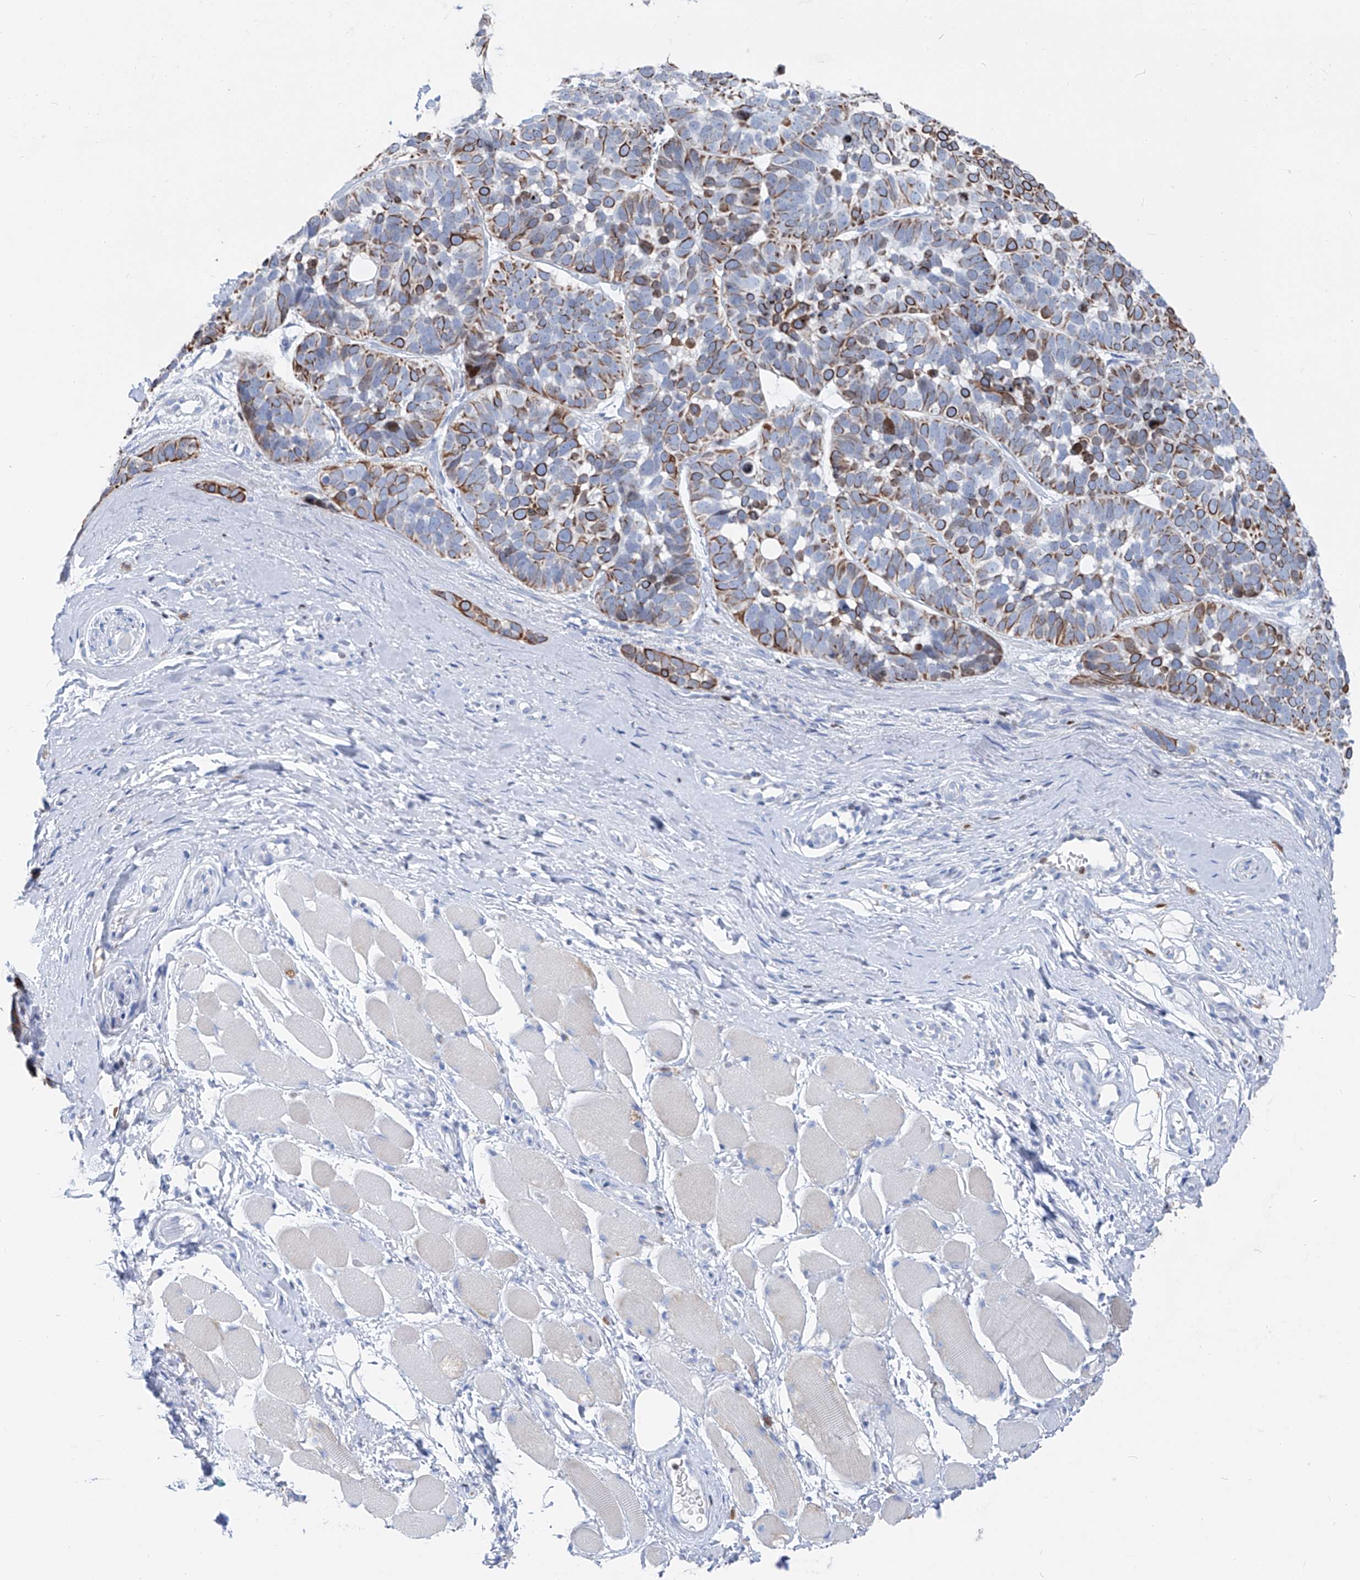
{"staining": {"intensity": "strong", "quantity": "25%-75%", "location": "cytoplasmic/membranous"}, "tissue": "skin cancer", "cell_type": "Tumor cells", "image_type": "cancer", "snomed": [{"axis": "morphology", "description": "Basal cell carcinoma"}, {"axis": "topography", "description": "Skin"}], "caption": "IHC staining of skin cancer (basal cell carcinoma), which exhibits high levels of strong cytoplasmic/membranous expression in approximately 25%-75% of tumor cells indicating strong cytoplasmic/membranous protein expression. The staining was performed using DAB (brown) for protein detection and nuclei were counterstained in hematoxylin (blue).", "gene": "FRS3", "patient": {"sex": "male", "age": 62}}